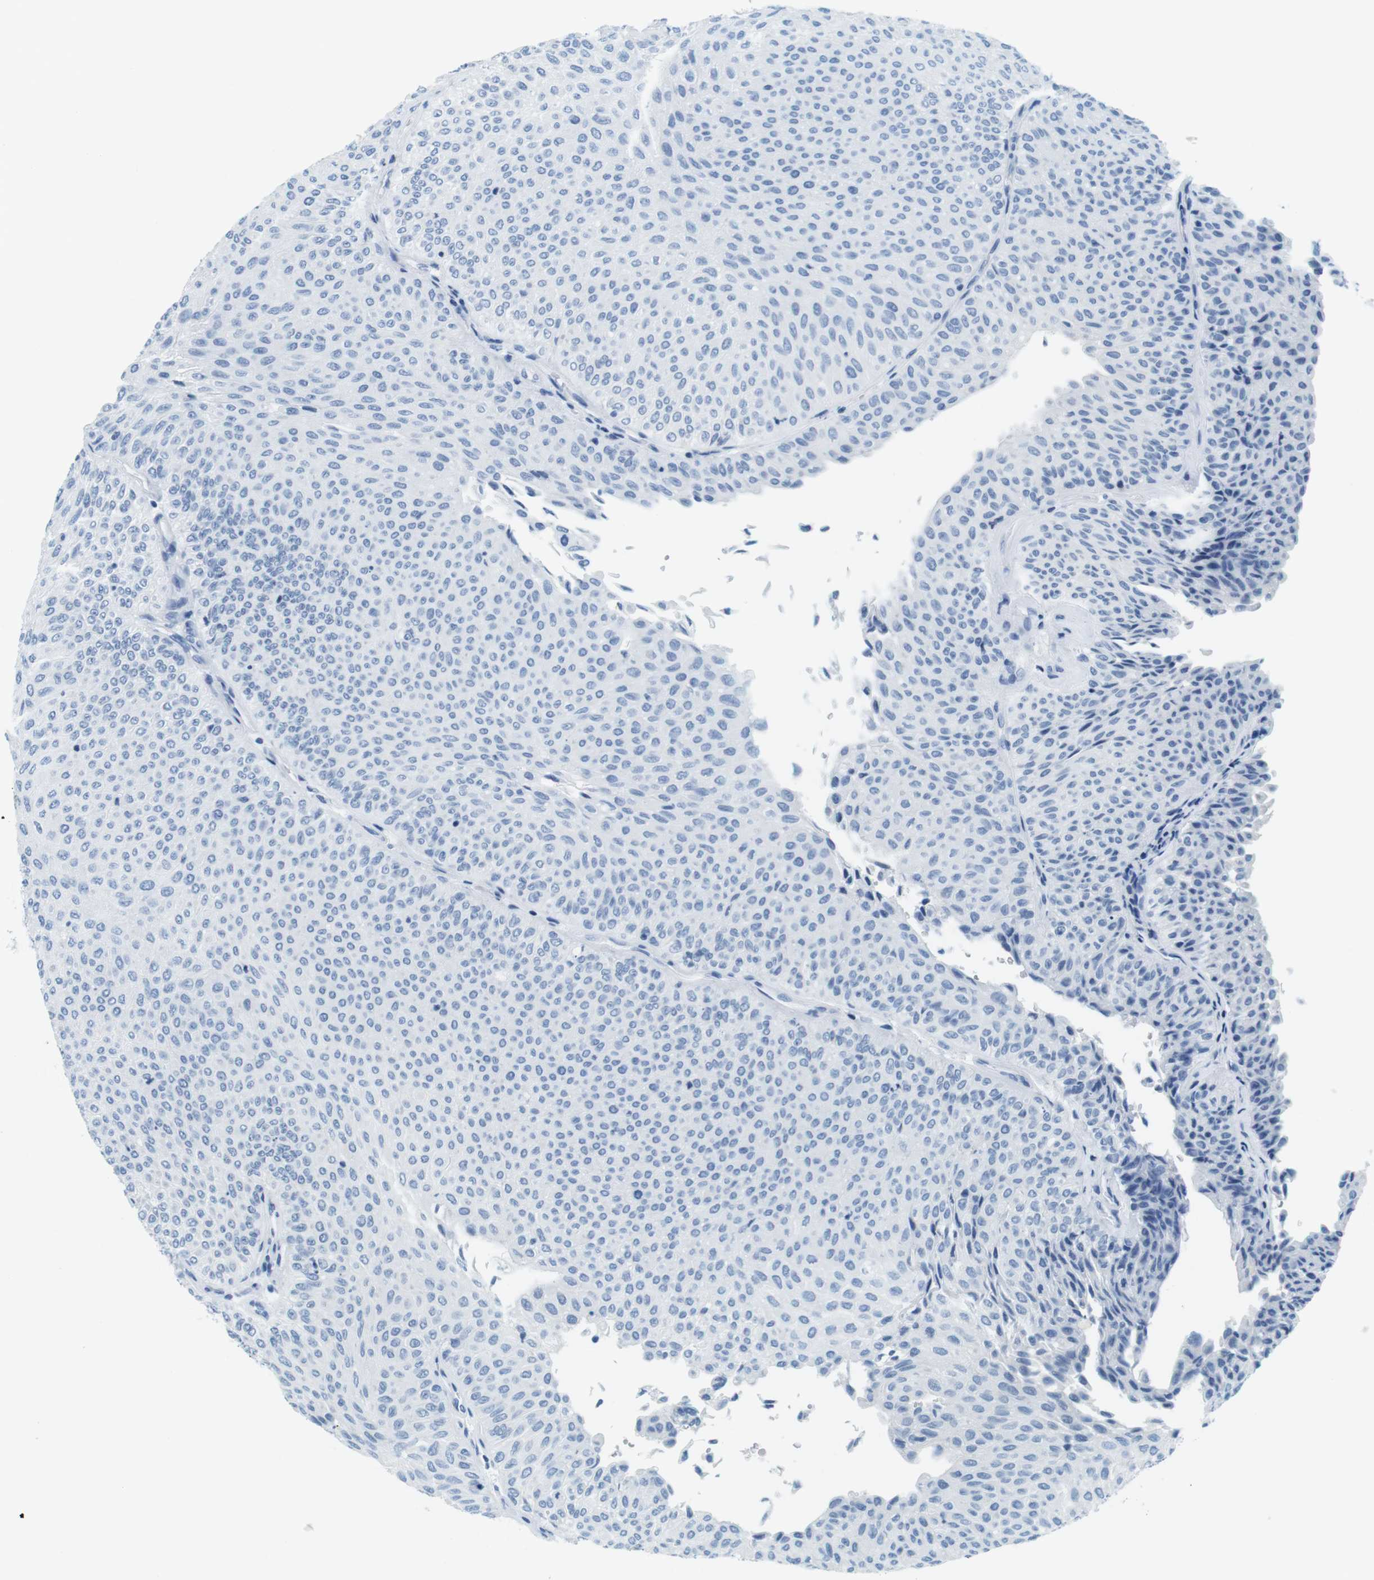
{"staining": {"intensity": "negative", "quantity": "none", "location": "none"}, "tissue": "urothelial cancer", "cell_type": "Tumor cells", "image_type": "cancer", "snomed": [{"axis": "morphology", "description": "Urothelial carcinoma, Low grade"}, {"axis": "topography", "description": "Urinary bladder"}], "caption": "Immunohistochemical staining of human low-grade urothelial carcinoma displays no significant staining in tumor cells.", "gene": "CYP2C9", "patient": {"sex": "male", "age": 78}}